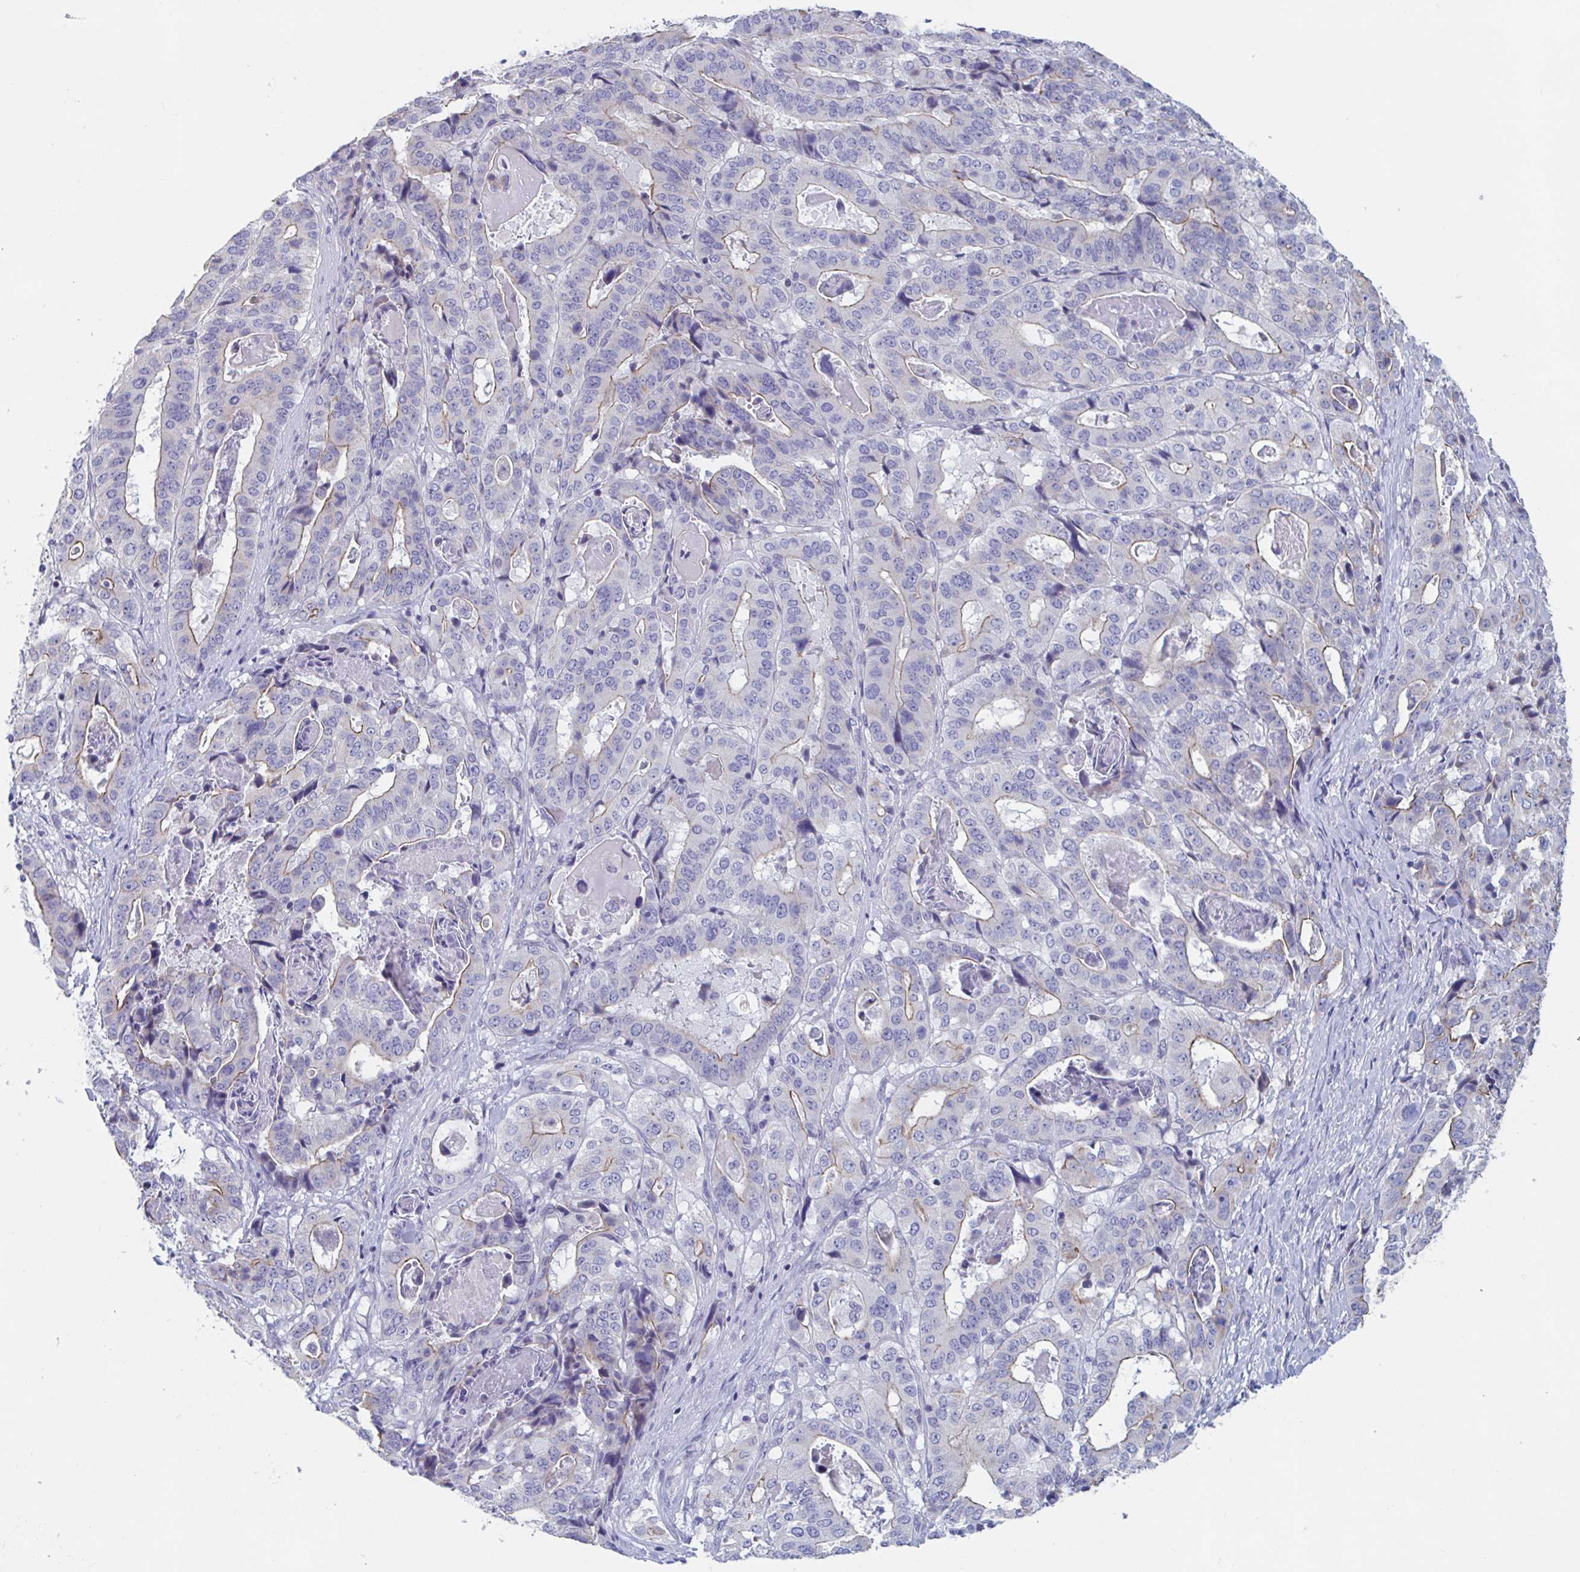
{"staining": {"intensity": "moderate", "quantity": "<25%", "location": "cytoplasmic/membranous"}, "tissue": "stomach cancer", "cell_type": "Tumor cells", "image_type": "cancer", "snomed": [{"axis": "morphology", "description": "Adenocarcinoma, NOS"}, {"axis": "topography", "description": "Stomach"}], "caption": "Moderate cytoplasmic/membranous positivity is seen in about <25% of tumor cells in adenocarcinoma (stomach).", "gene": "UNKL", "patient": {"sex": "male", "age": 48}}